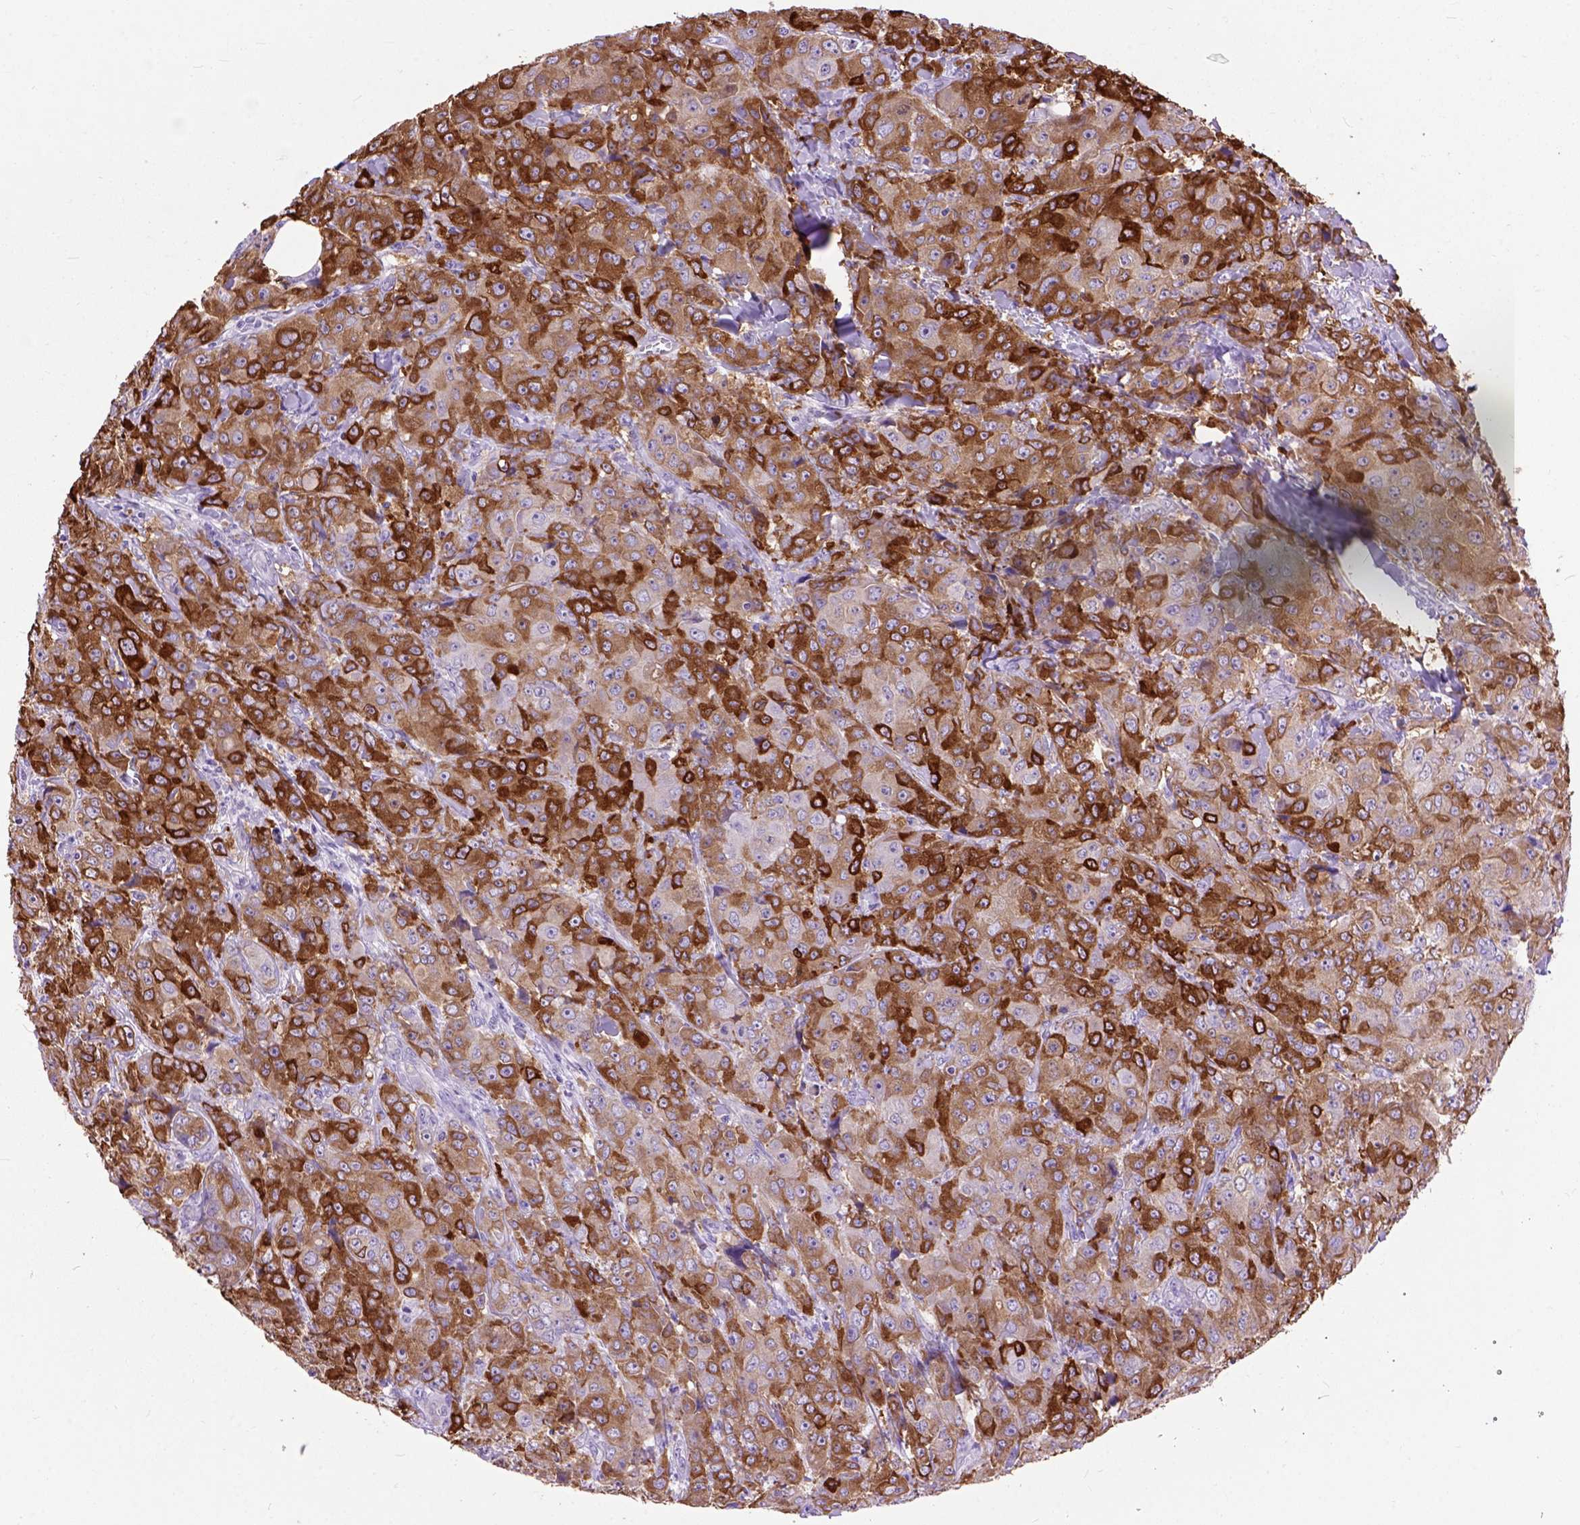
{"staining": {"intensity": "strong", "quantity": ">75%", "location": "cytoplasmic/membranous"}, "tissue": "breast cancer", "cell_type": "Tumor cells", "image_type": "cancer", "snomed": [{"axis": "morphology", "description": "Duct carcinoma"}, {"axis": "topography", "description": "Breast"}], "caption": "Protein positivity by immunohistochemistry (IHC) reveals strong cytoplasmic/membranous expression in about >75% of tumor cells in intraductal carcinoma (breast).", "gene": "MAPT", "patient": {"sex": "female", "age": 43}}